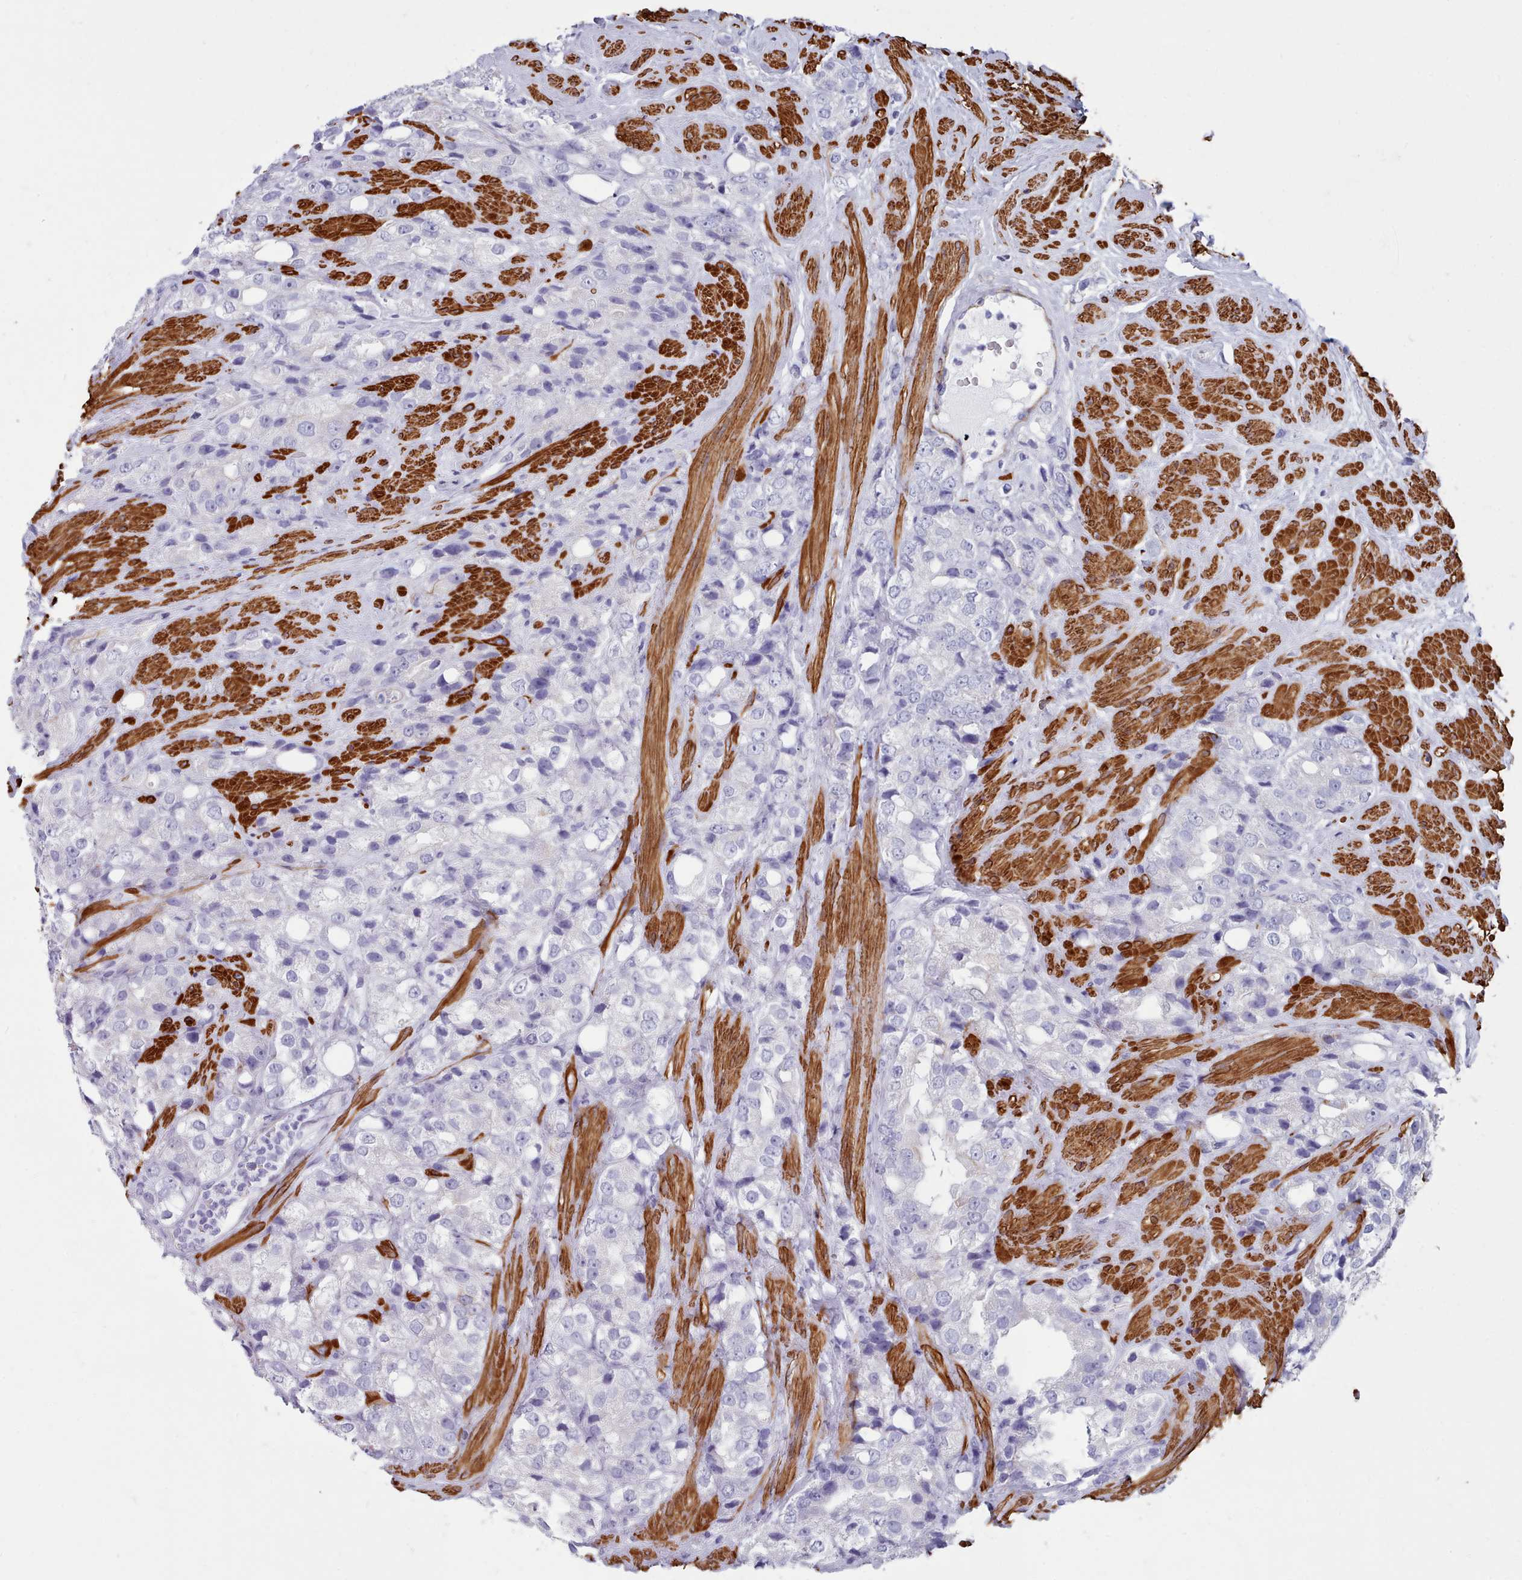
{"staining": {"intensity": "negative", "quantity": "none", "location": "none"}, "tissue": "prostate cancer", "cell_type": "Tumor cells", "image_type": "cancer", "snomed": [{"axis": "morphology", "description": "Adenocarcinoma, NOS"}, {"axis": "topography", "description": "Prostate"}], "caption": "High power microscopy micrograph of an IHC image of prostate cancer, revealing no significant positivity in tumor cells.", "gene": "FPGS", "patient": {"sex": "male", "age": 79}}